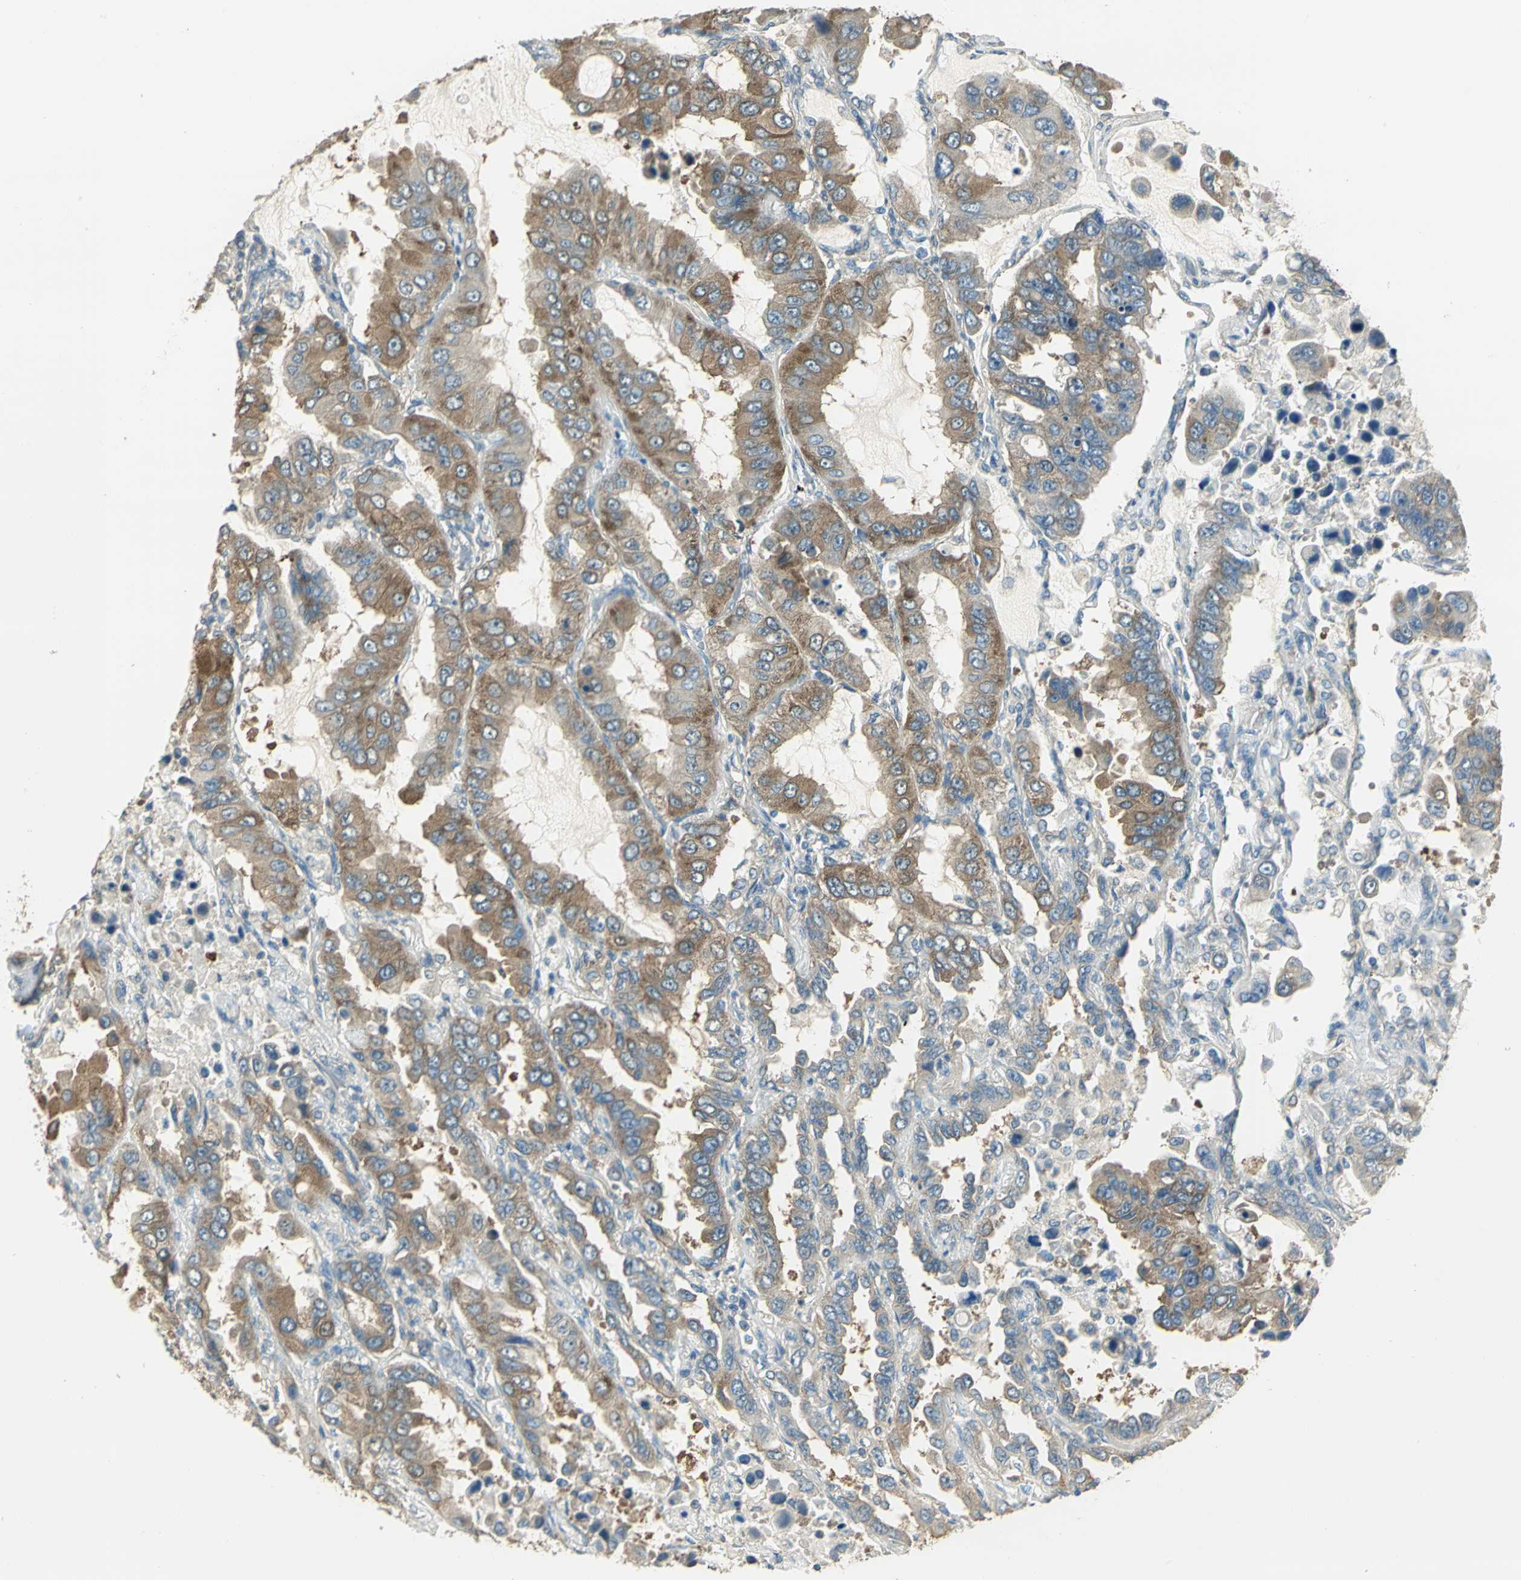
{"staining": {"intensity": "strong", "quantity": ">75%", "location": "cytoplasmic/membranous"}, "tissue": "lung cancer", "cell_type": "Tumor cells", "image_type": "cancer", "snomed": [{"axis": "morphology", "description": "Adenocarcinoma, NOS"}, {"axis": "topography", "description": "Lung"}], "caption": "IHC staining of adenocarcinoma (lung), which shows high levels of strong cytoplasmic/membranous staining in about >75% of tumor cells indicating strong cytoplasmic/membranous protein positivity. The staining was performed using DAB (3,3'-diaminobenzidine) (brown) for protein detection and nuclei were counterstained in hematoxylin (blue).", "gene": "SHC2", "patient": {"sex": "male", "age": 64}}